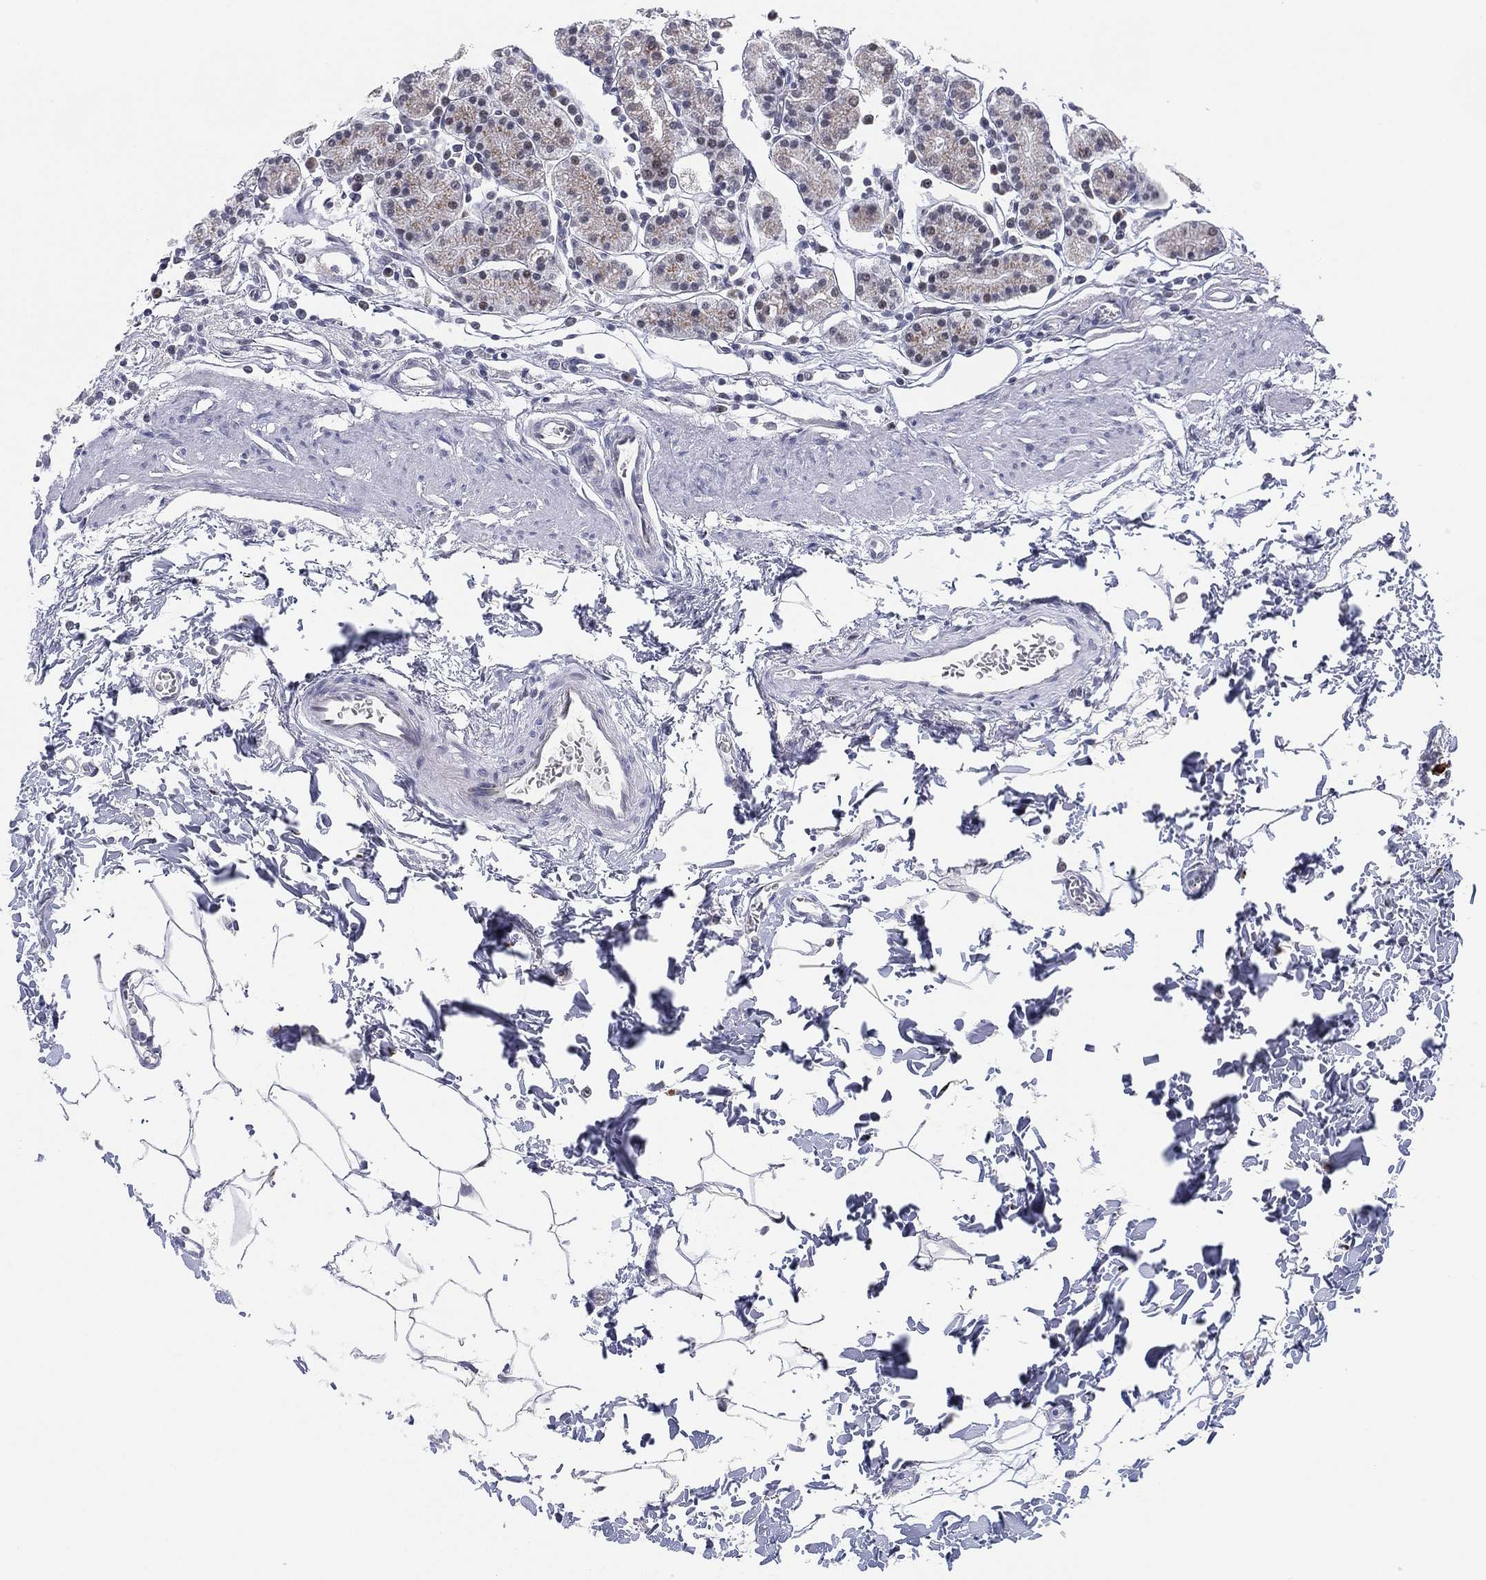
{"staining": {"intensity": "negative", "quantity": "none", "location": "none"}, "tissue": "stomach", "cell_type": "Glandular cells", "image_type": "normal", "snomed": [{"axis": "morphology", "description": "Normal tissue, NOS"}, {"axis": "topography", "description": "Stomach, upper"}, {"axis": "topography", "description": "Stomach"}], "caption": "Immunohistochemistry image of unremarkable stomach: human stomach stained with DAB (3,3'-diaminobenzidine) reveals no significant protein expression in glandular cells. The staining is performed using DAB (3,3'-diaminobenzidine) brown chromogen with nuclei counter-stained in using hematoxylin.", "gene": "CD177", "patient": {"sex": "male", "age": 62}}